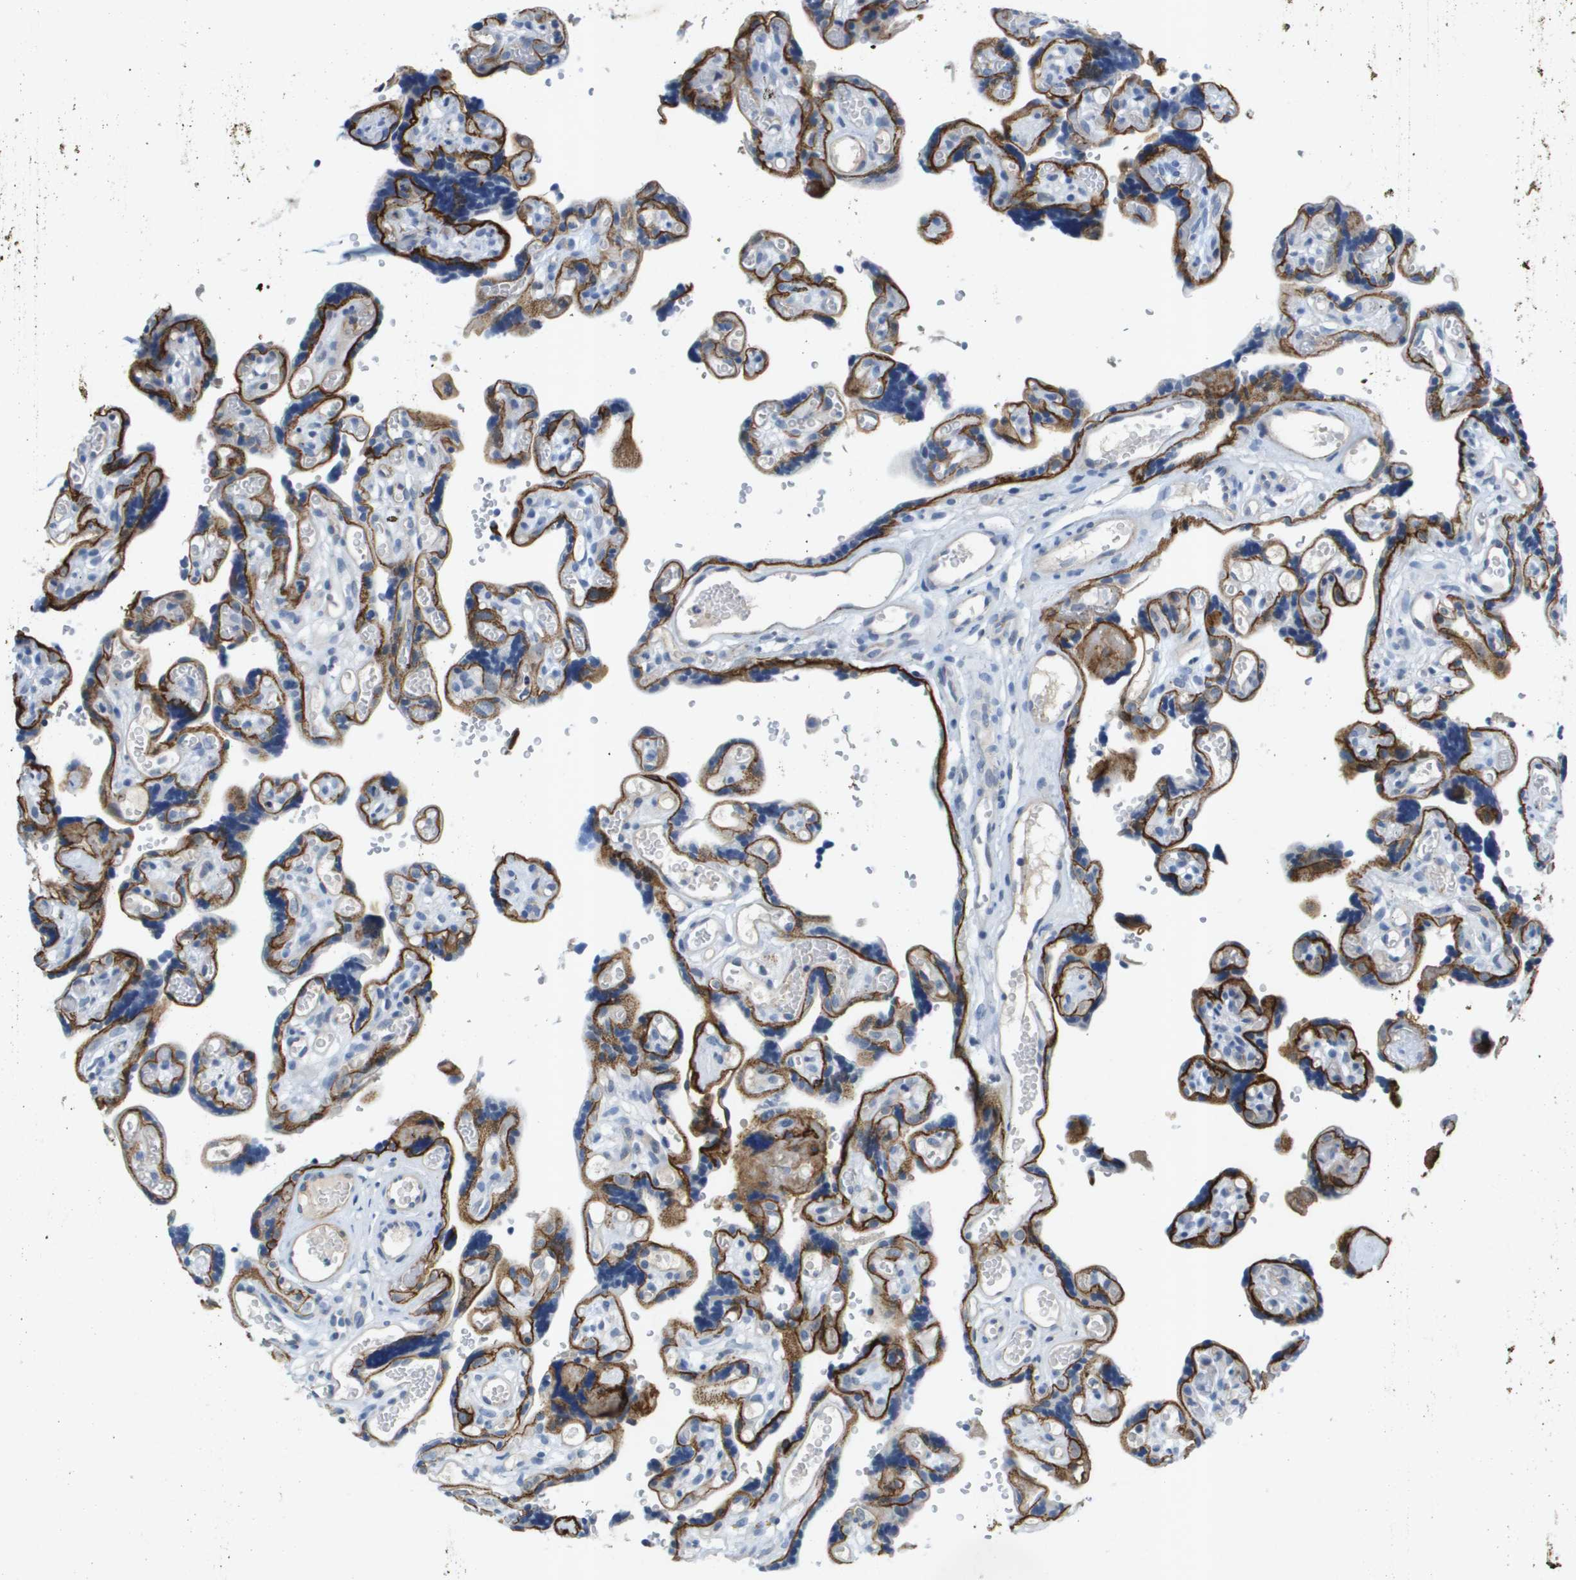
{"staining": {"intensity": "weak", "quantity": "<25%", "location": "nuclear"}, "tissue": "placenta", "cell_type": "Decidual cells", "image_type": "normal", "snomed": [{"axis": "morphology", "description": "Normal tissue, NOS"}, {"axis": "topography", "description": "Placenta"}], "caption": "Decidual cells show no significant protein positivity in unremarkable placenta.", "gene": "ITGA6", "patient": {"sex": "female", "age": 30}}